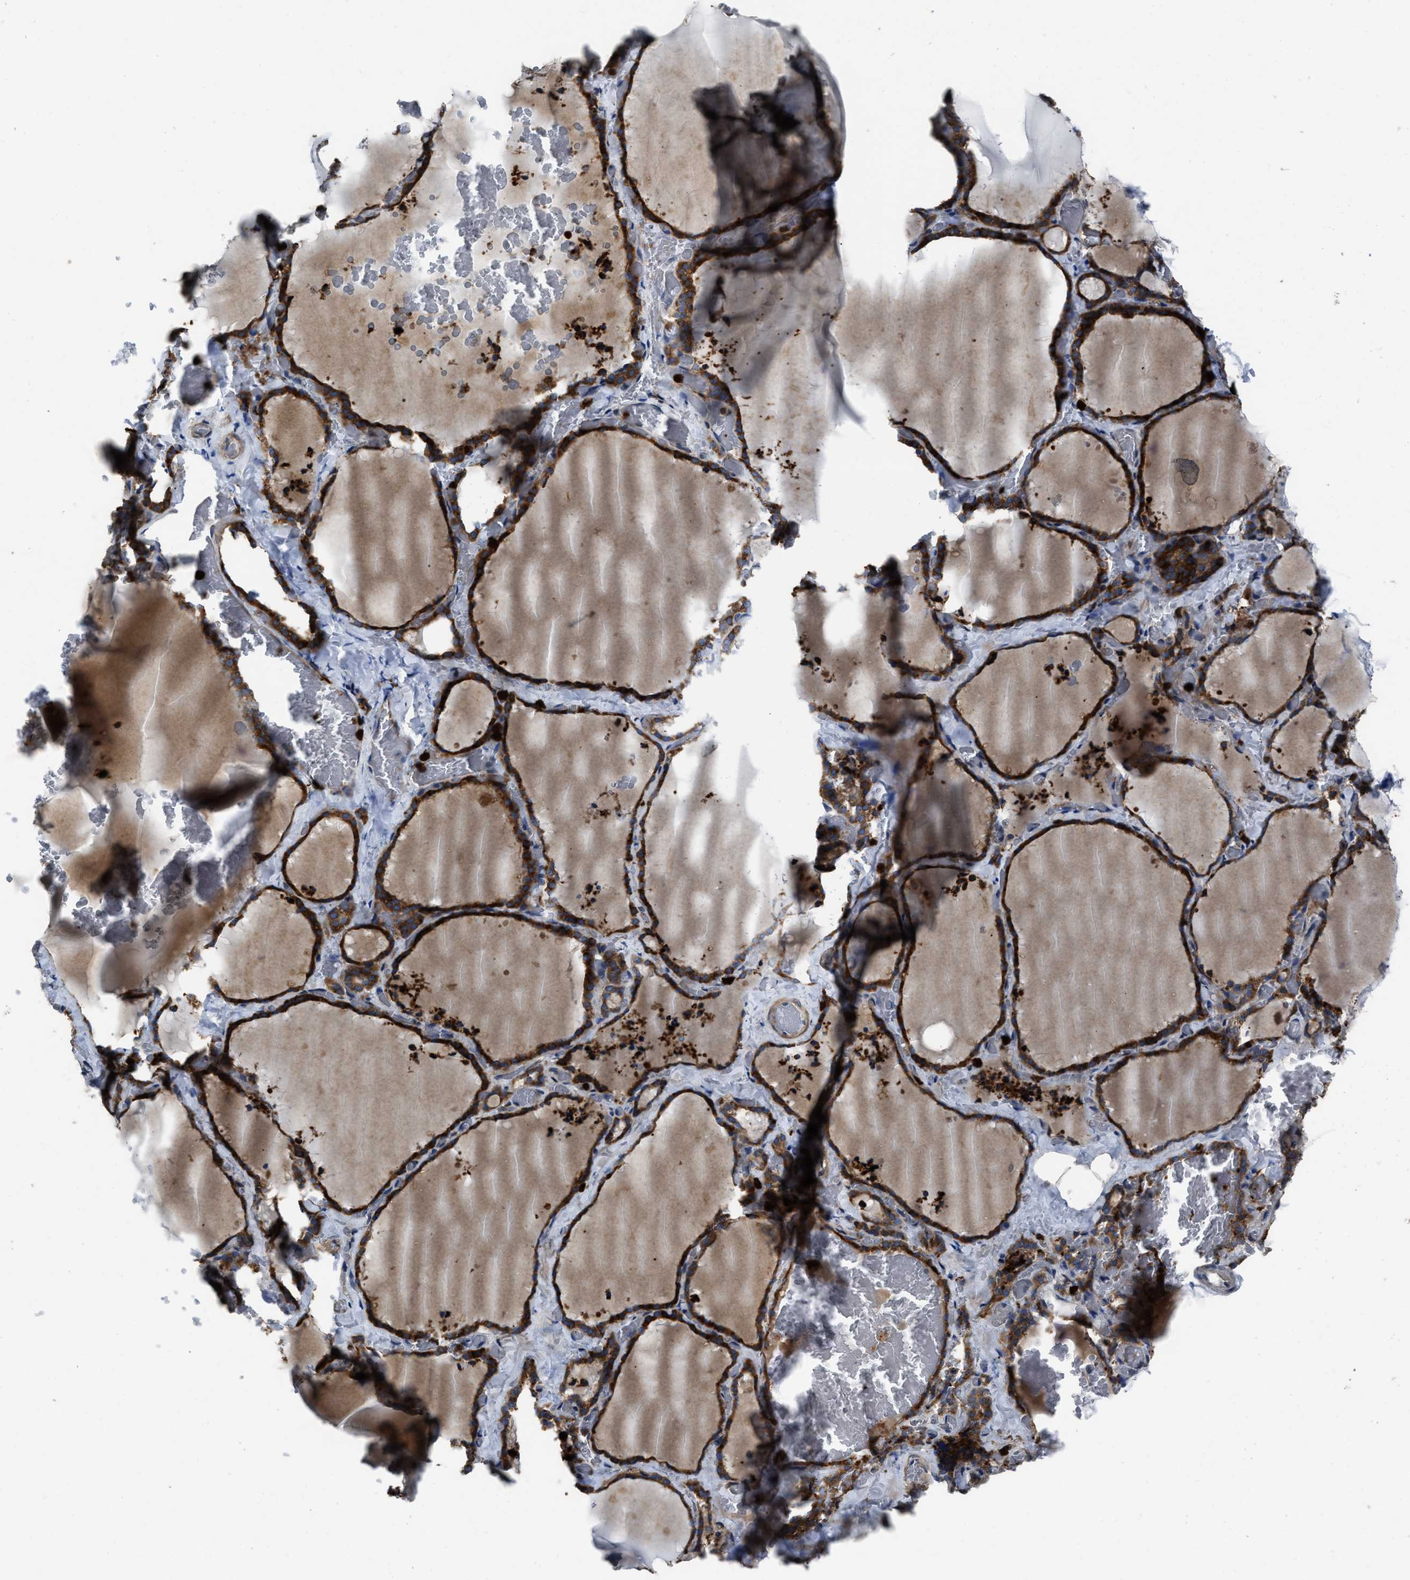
{"staining": {"intensity": "strong", "quantity": ">75%", "location": "cytoplasmic/membranous"}, "tissue": "thyroid gland", "cell_type": "Glandular cells", "image_type": "normal", "snomed": [{"axis": "morphology", "description": "Normal tissue, NOS"}, {"axis": "topography", "description": "Thyroid gland"}], "caption": "Benign thyroid gland shows strong cytoplasmic/membranous staining in about >75% of glandular cells (Brightfield microscopy of DAB IHC at high magnification)..", "gene": "ANGPT1", "patient": {"sex": "female", "age": 22}}